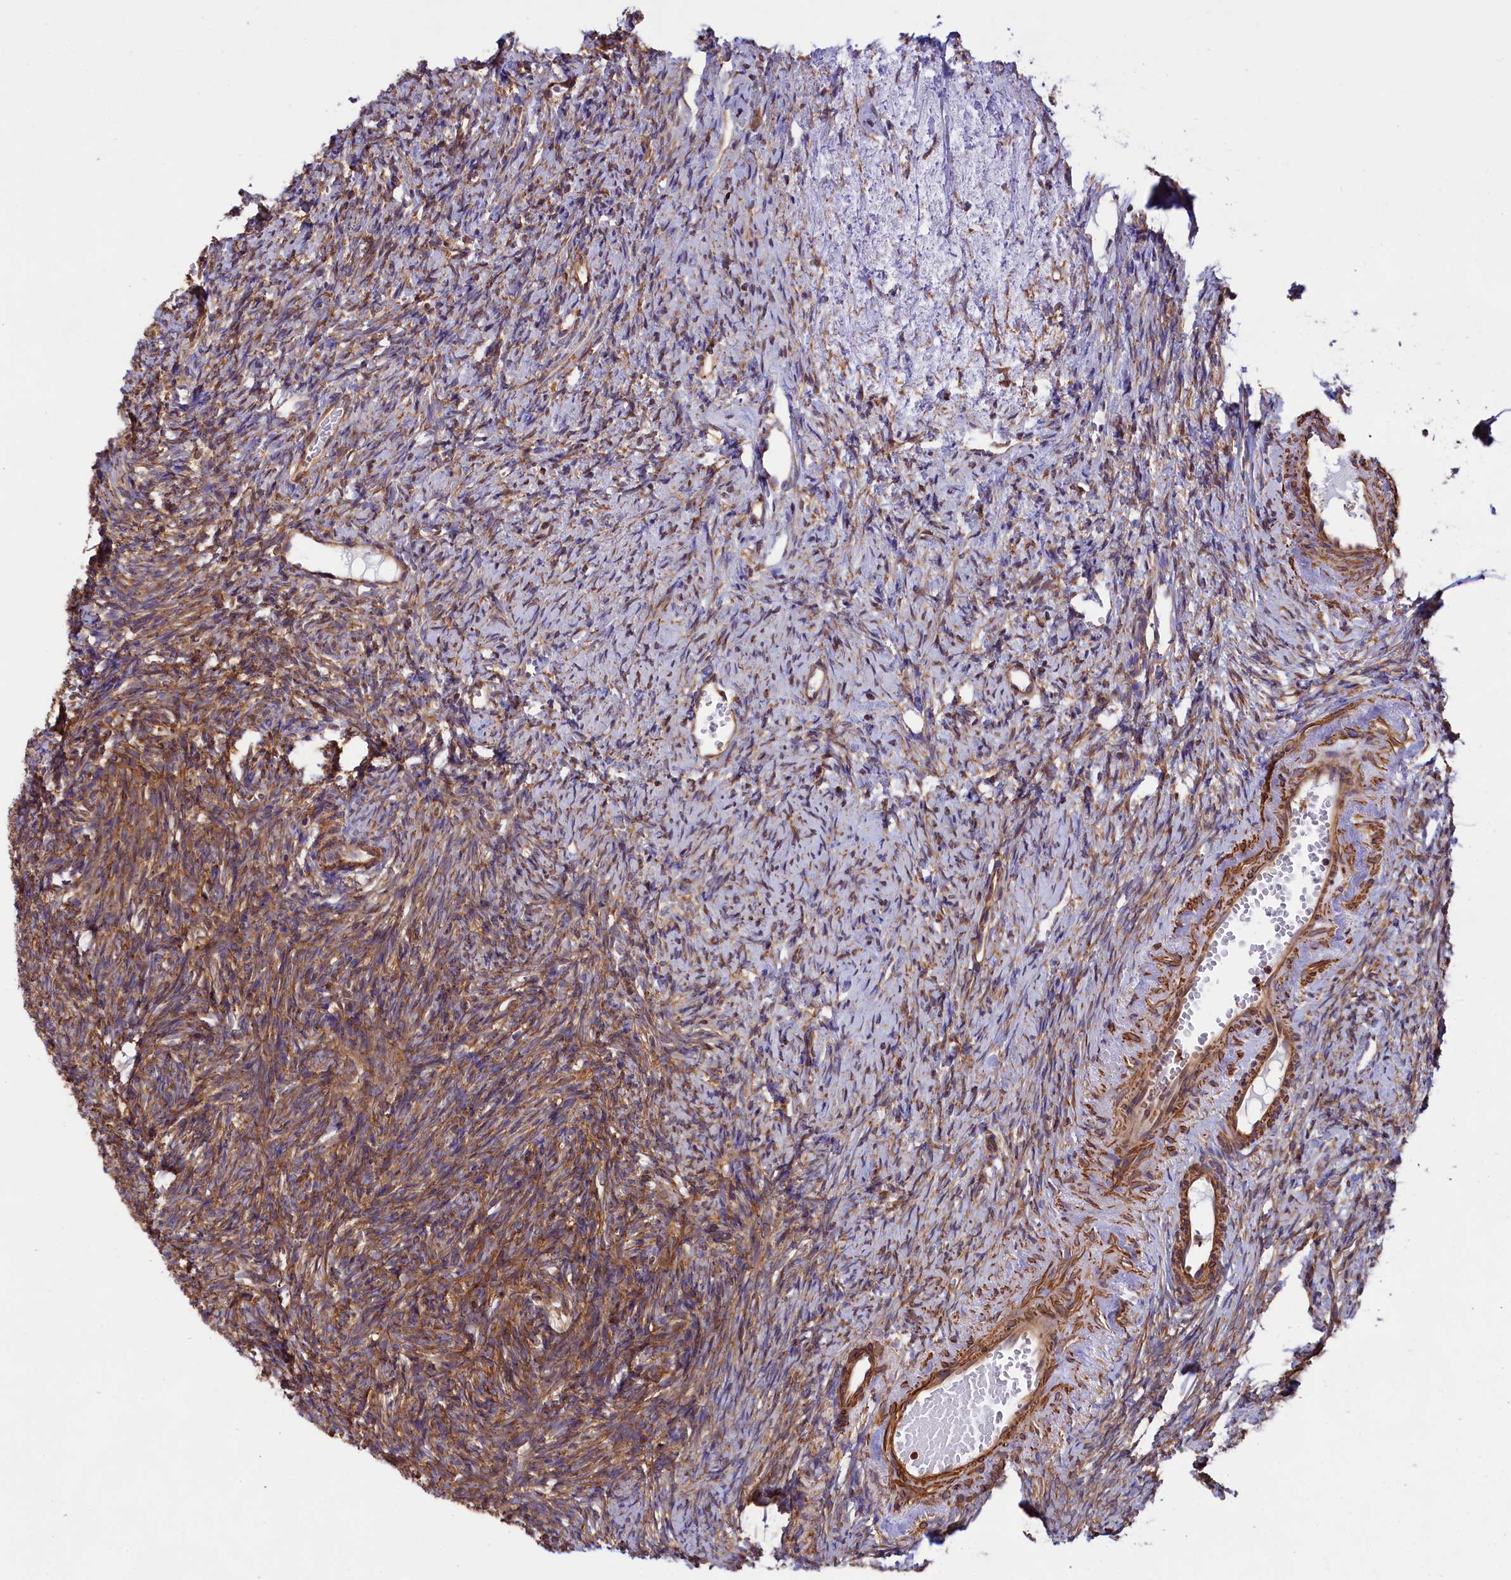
{"staining": {"intensity": "strong", "quantity": ">75%", "location": "cytoplasmic/membranous"}, "tissue": "ovary", "cell_type": "Follicle cells", "image_type": "normal", "snomed": [{"axis": "morphology", "description": "Normal tissue, NOS"}, {"axis": "topography", "description": "Ovary"}], "caption": "Immunohistochemistry (IHC) image of normal ovary: ovary stained using immunohistochemistry shows high levels of strong protein expression localized specifically in the cytoplasmic/membranous of follicle cells, appearing as a cytoplasmic/membranous brown color.", "gene": "GYS1", "patient": {"sex": "female", "age": 51}}